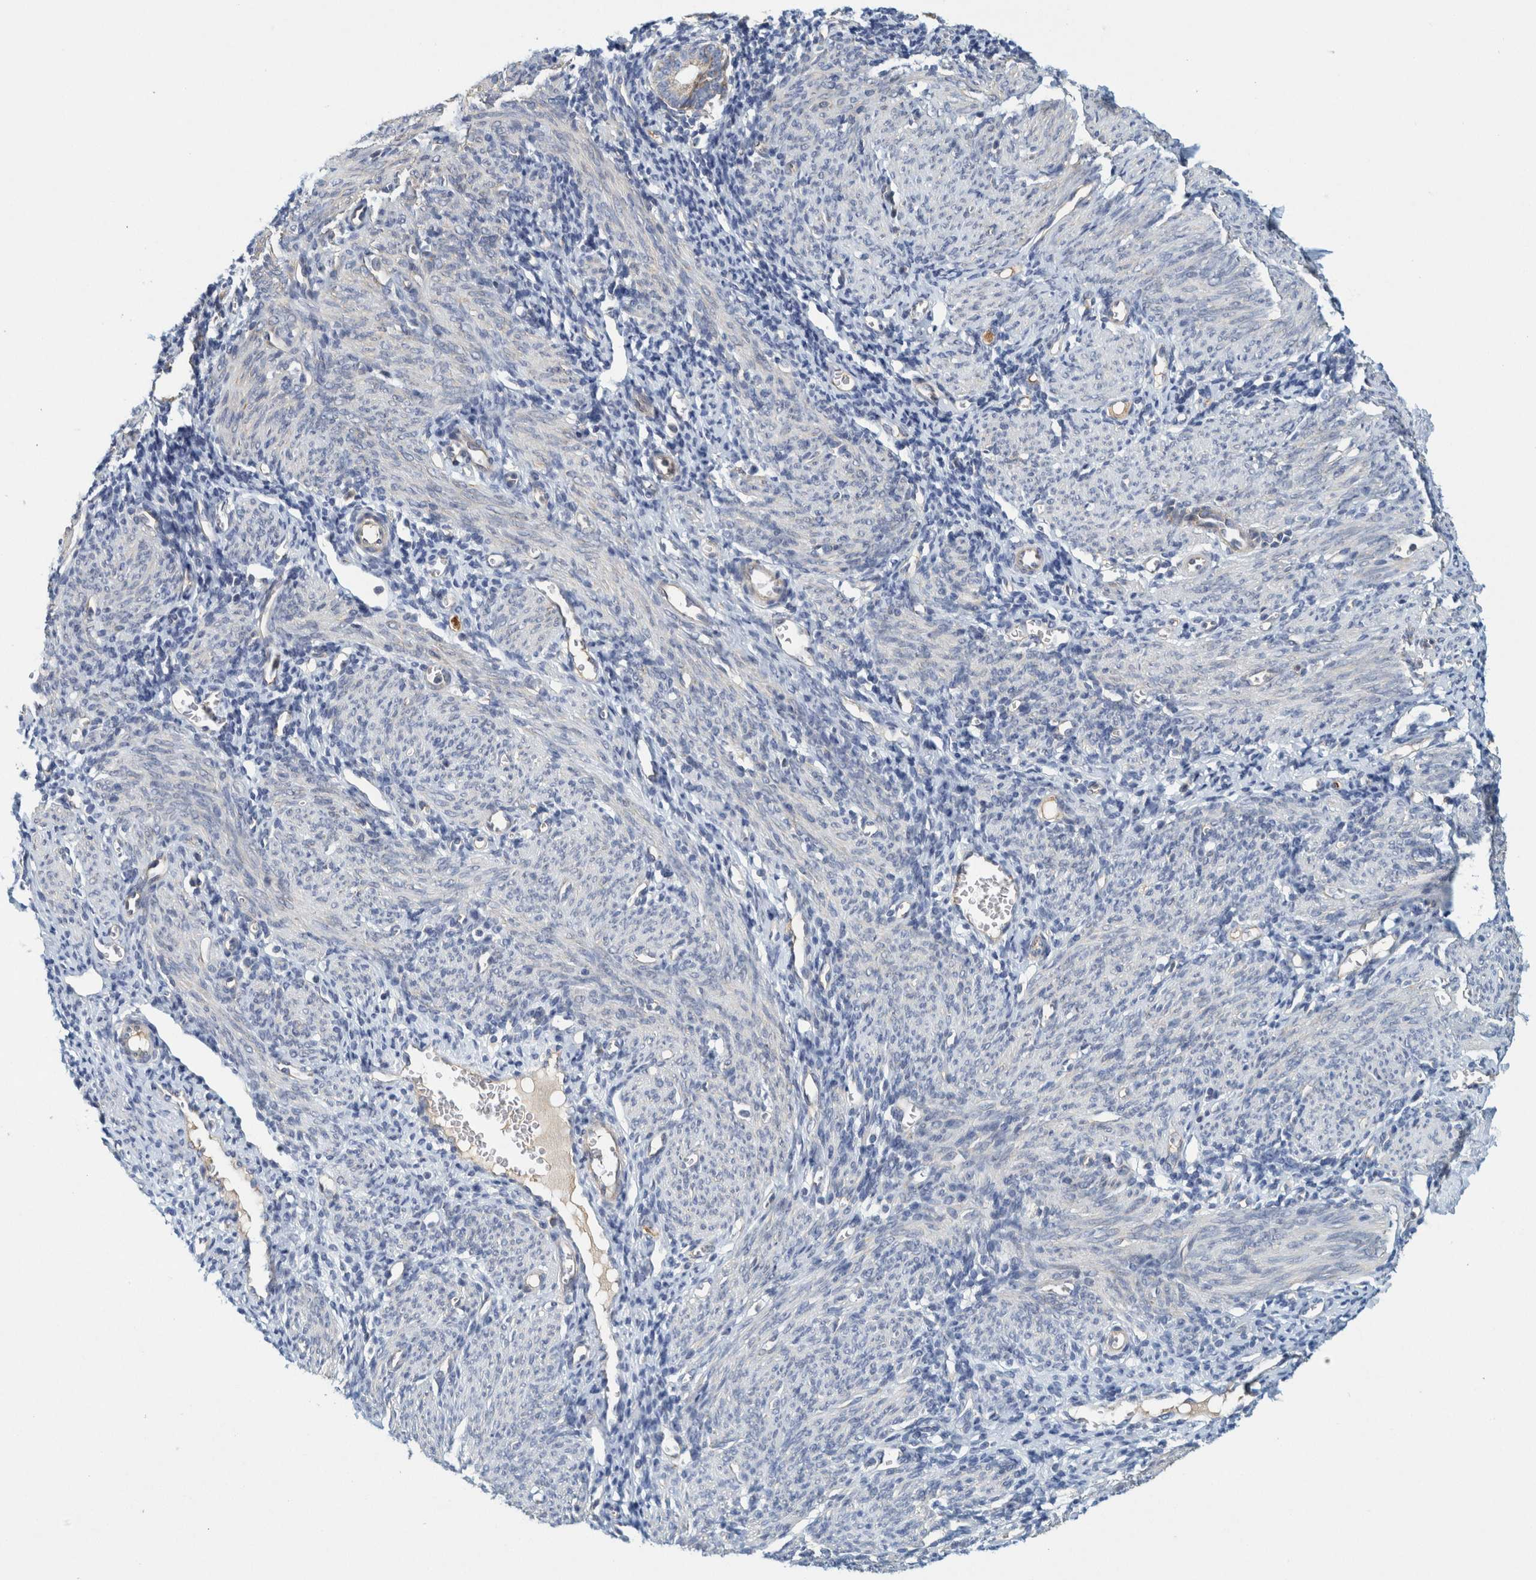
{"staining": {"intensity": "negative", "quantity": "none", "location": "none"}, "tissue": "endometrium", "cell_type": "Cells in endometrial stroma", "image_type": "normal", "snomed": [{"axis": "morphology", "description": "Normal tissue, NOS"}, {"axis": "morphology", "description": "Adenocarcinoma, NOS"}, {"axis": "topography", "description": "Endometrium"}], "caption": "The image reveals no significant positivity in cells in endometrial stroma of endometrium. (DAB (3,3'-diaminobenzidine) immunohistochemistry with hematoxylin counter stain).", "gene": "ZNF324B", "patient": {"sex": "female", "age": 57}}